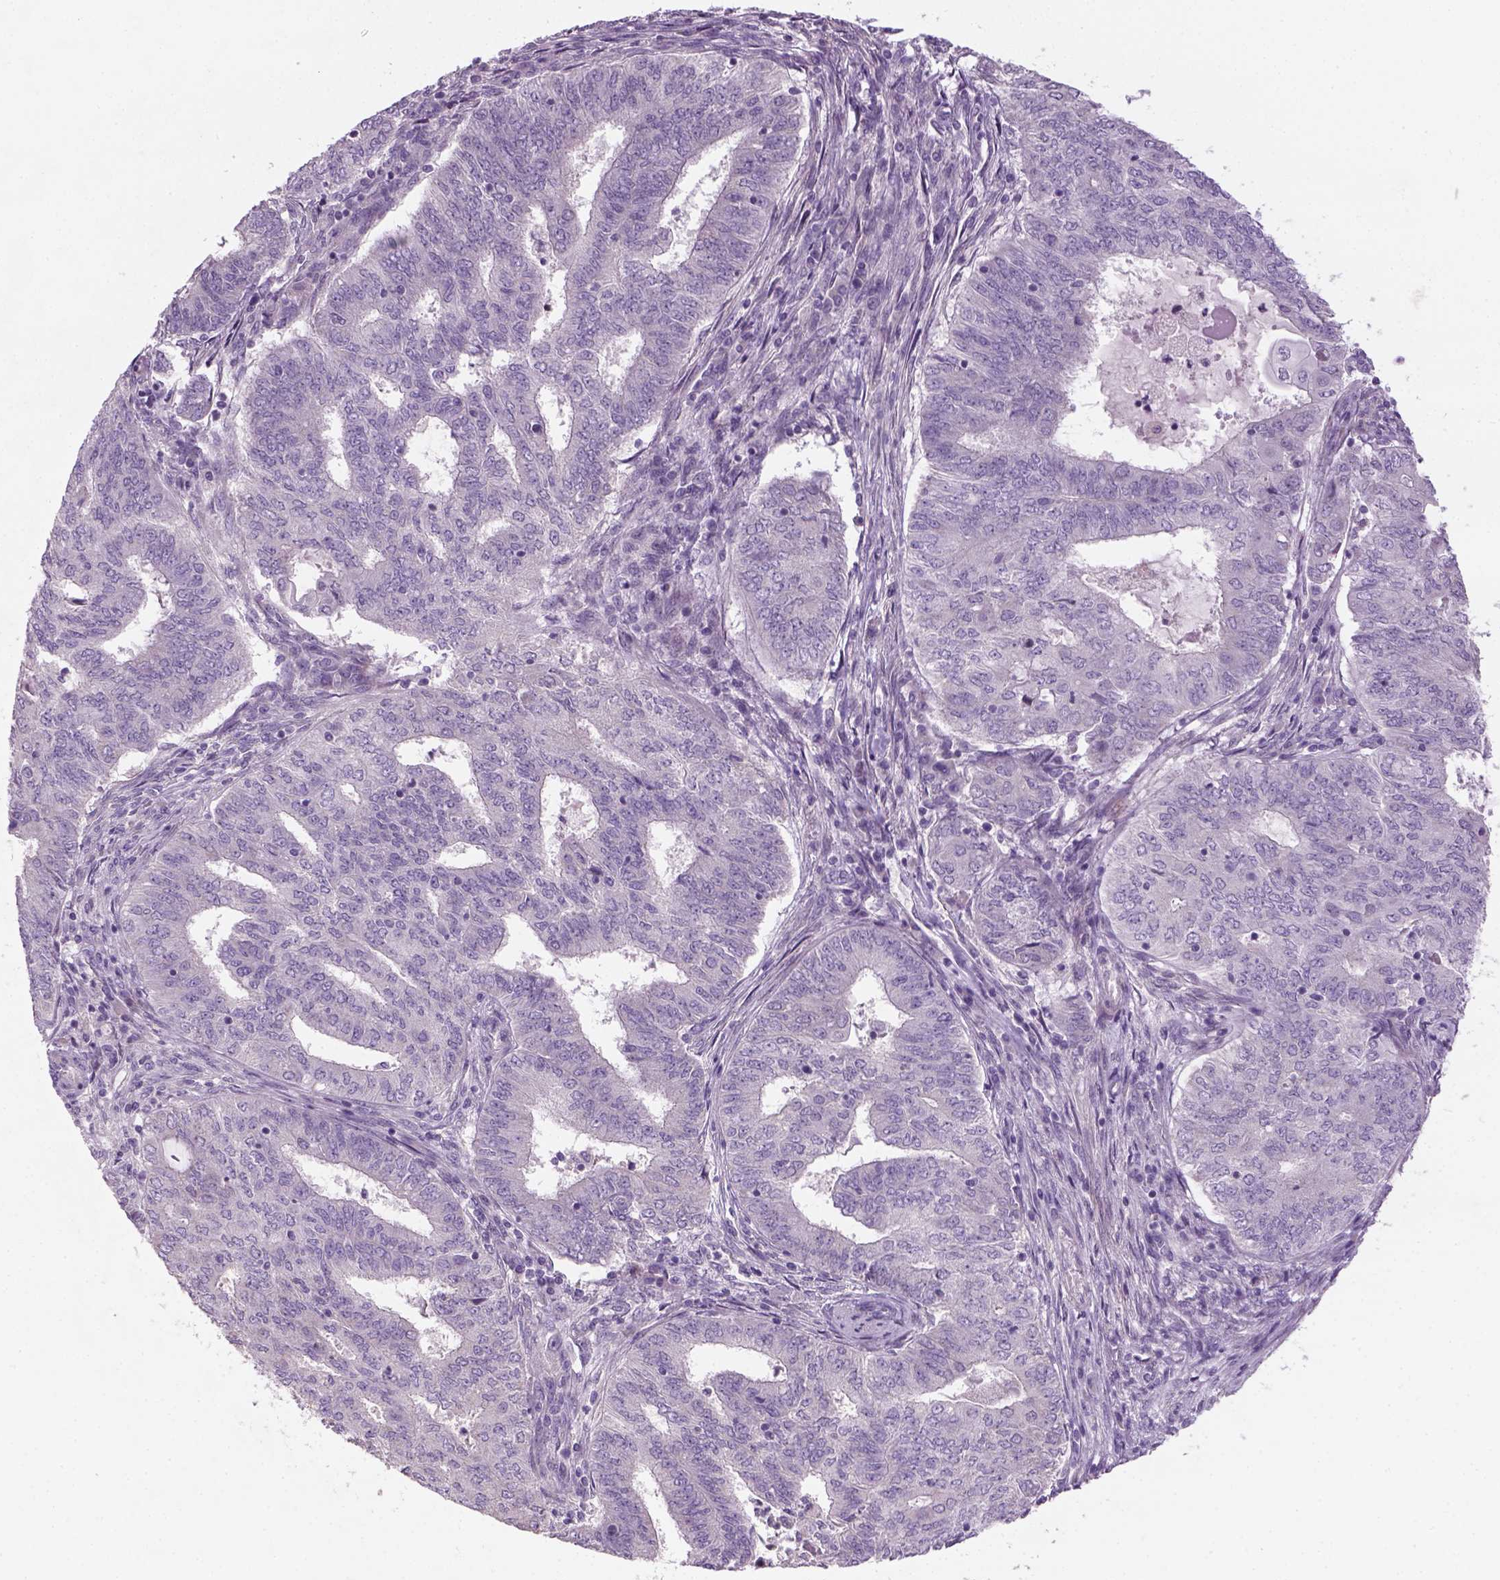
{"staining": {"intensity": "negative", "quantity": "none", "location": "none"}, "tissue": "endometrial cancer", "cell_type": "Tumor cells", "image_type": "cancer", "snomed": [{"axis": "morphology", "description": "Adenocarcinoma, NOS"}, {"axis": "topography", "description": "Endometrium"}], "caption": "High power microscopy photomicrograph of an immunohistochemistry (IHC) image of endometrial cancer, revealing no significant expression in tumor cells. (DAB immunohistochemistry, high magnification).", "gene": "NUDT6", "patient": {"sex": "female", "age": 62}}